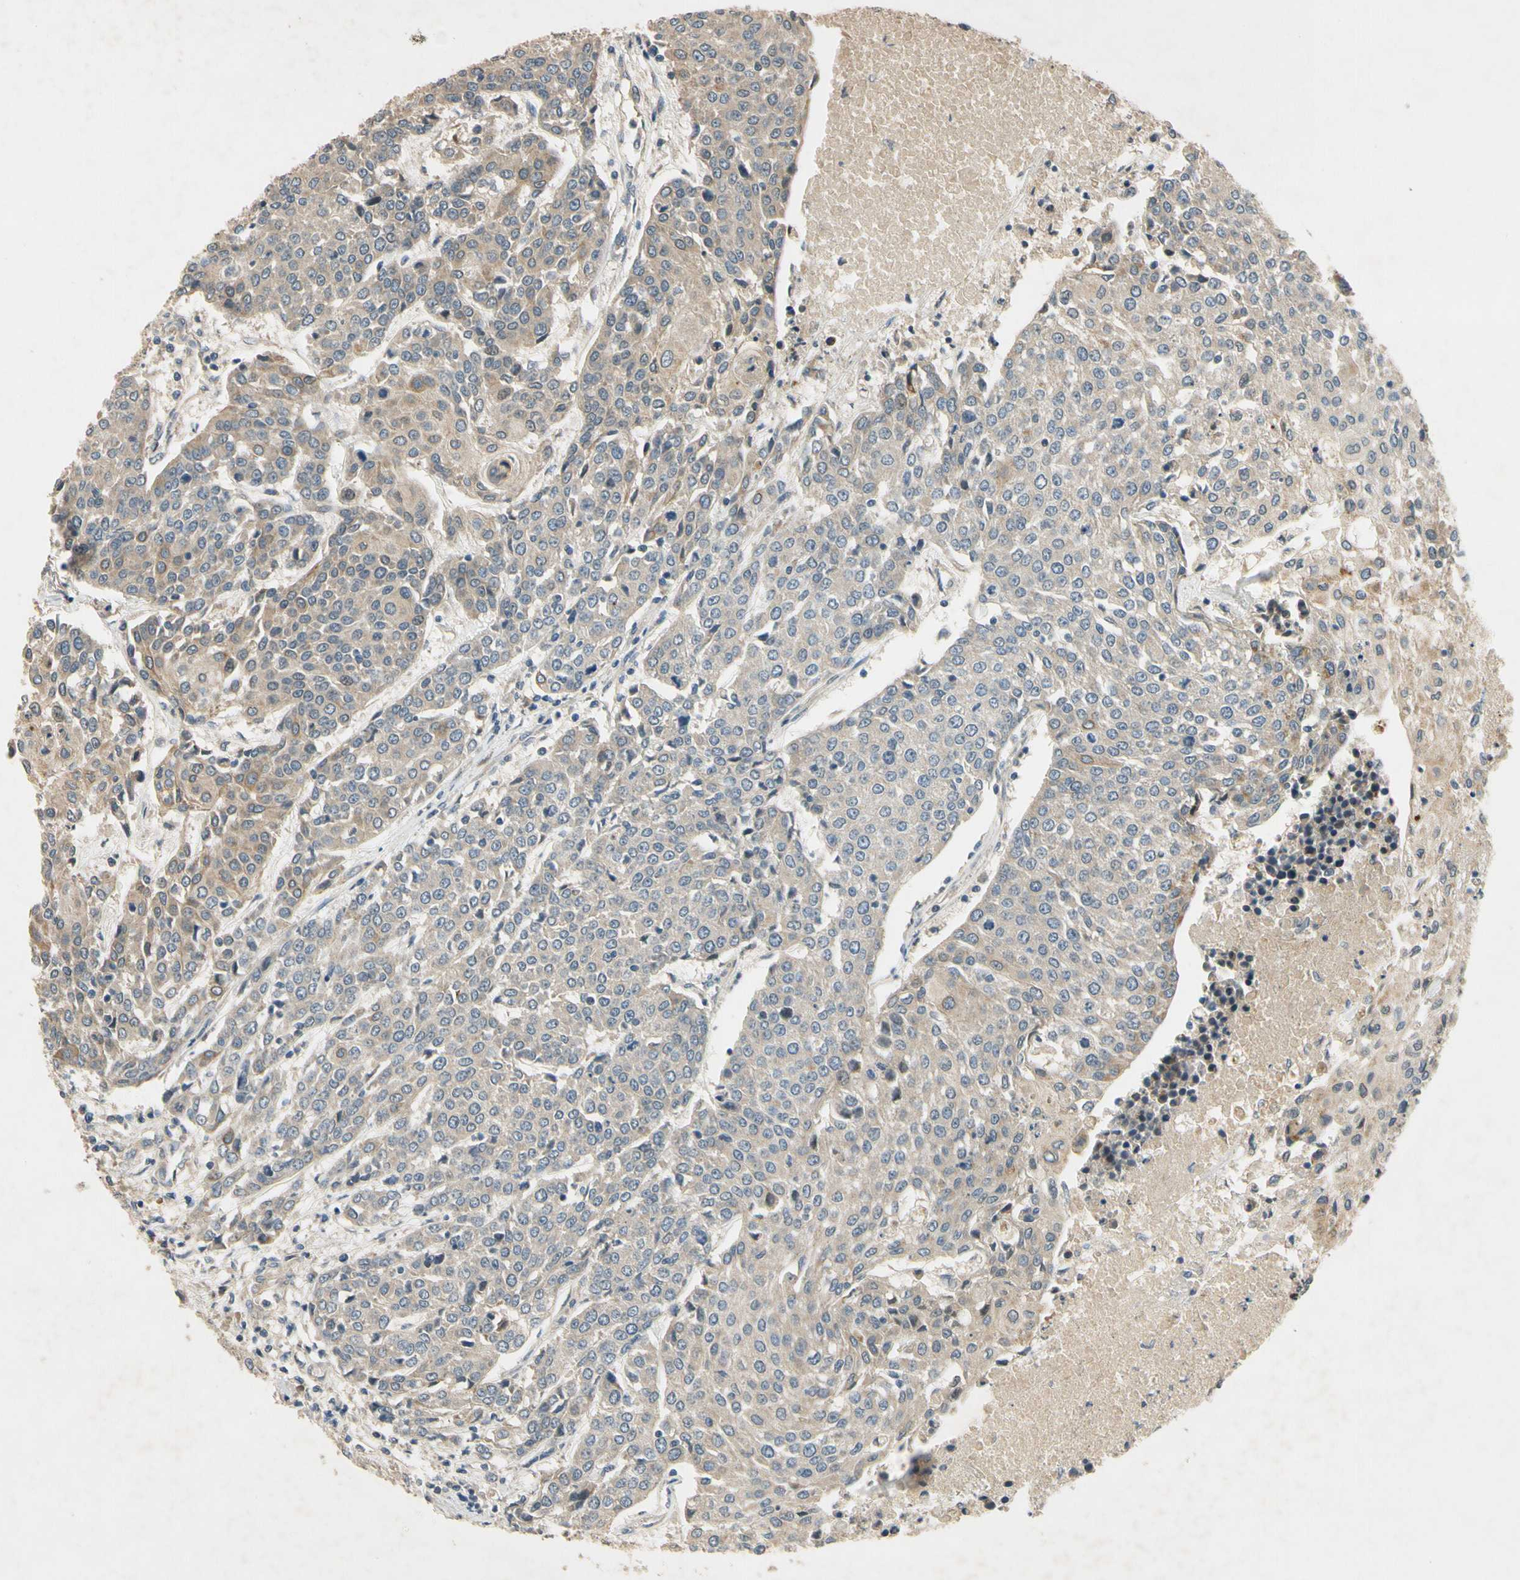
{"staining": {"intensity": "weak", "quantity": "<25%", "location": "cytoplasmic/membranous"}, "tissue": "urothelial cancer", "cell_type": "Tumor cells", "image_type": "cancer", "snomed": [{"axis": "morphology", "description": "Urothelial carcinoma, High grade"}, {"axis": "topography", "description": "Urinary bladder"}], "caption": "High-grade urothelial carcinoma was stained to show a protein in brown. There is no significant staining in tumor cells. (Immunohistochemistry (ihc), brightfield microscopy, high magnification).", "gene": "ALKBH3", "patient": {"sex": "female", "age": 85}}